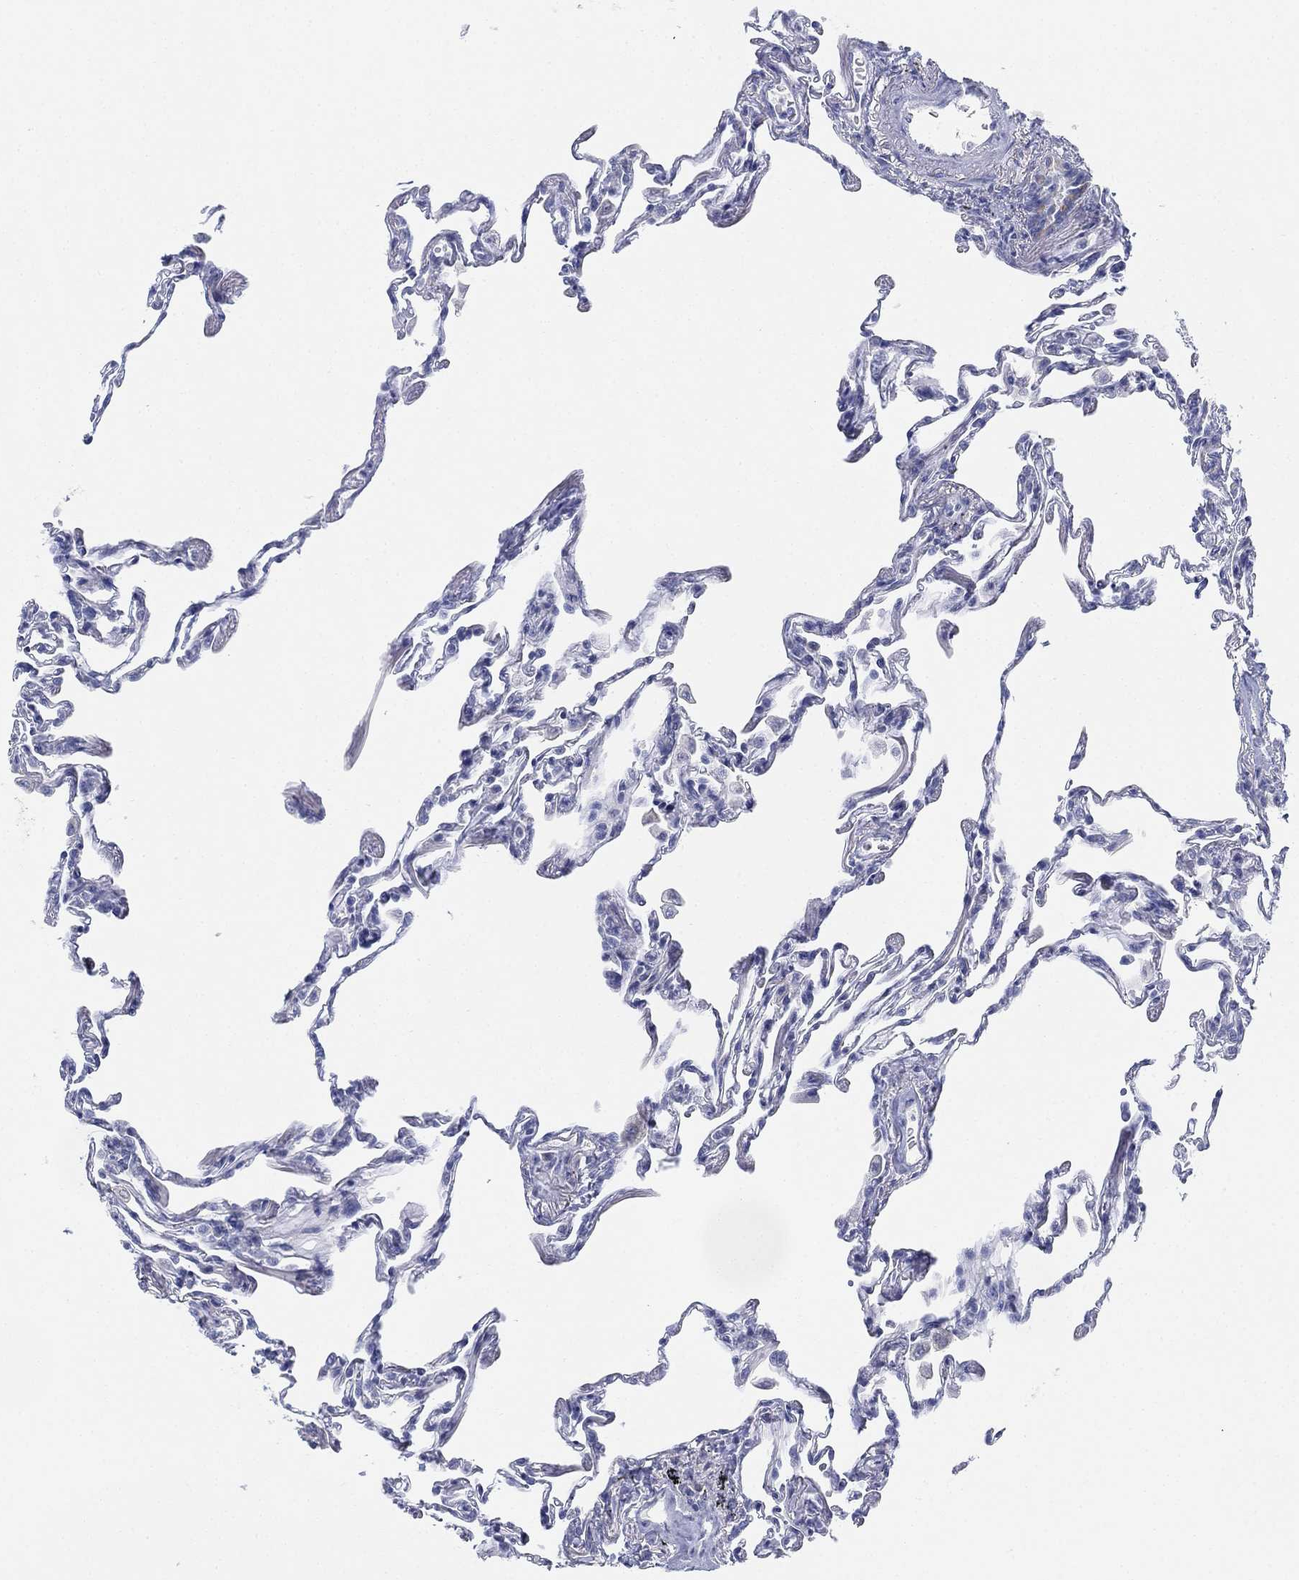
{"staining": {"intensity": "negative", "quantity": "none", "location": "none"}, "tissue": "lung", "cell_type": "Alveolar cells", "image_type": "normal", "snomed": [{"axis": "morphology", "description": "Normal tissue, NOS"}, {"axis": "topography", "description": "Lung"}], "caption": "High magnification brightfield microscopy of unremarkable lung stained with DAB (3,3'-diaminobenzidine) (brown) and counterstained with hematoxylin (blue): alveolar cells show no significant expression. Brightfield microscopy of immunohistochemistry (IHC) stained with DAB (3,3'-diaminobenzidine) (brown) and hematoxylin (blue), captured at high magnification.", "gene": "GCNA", "patient": {"sex": "female", "age": 57}}